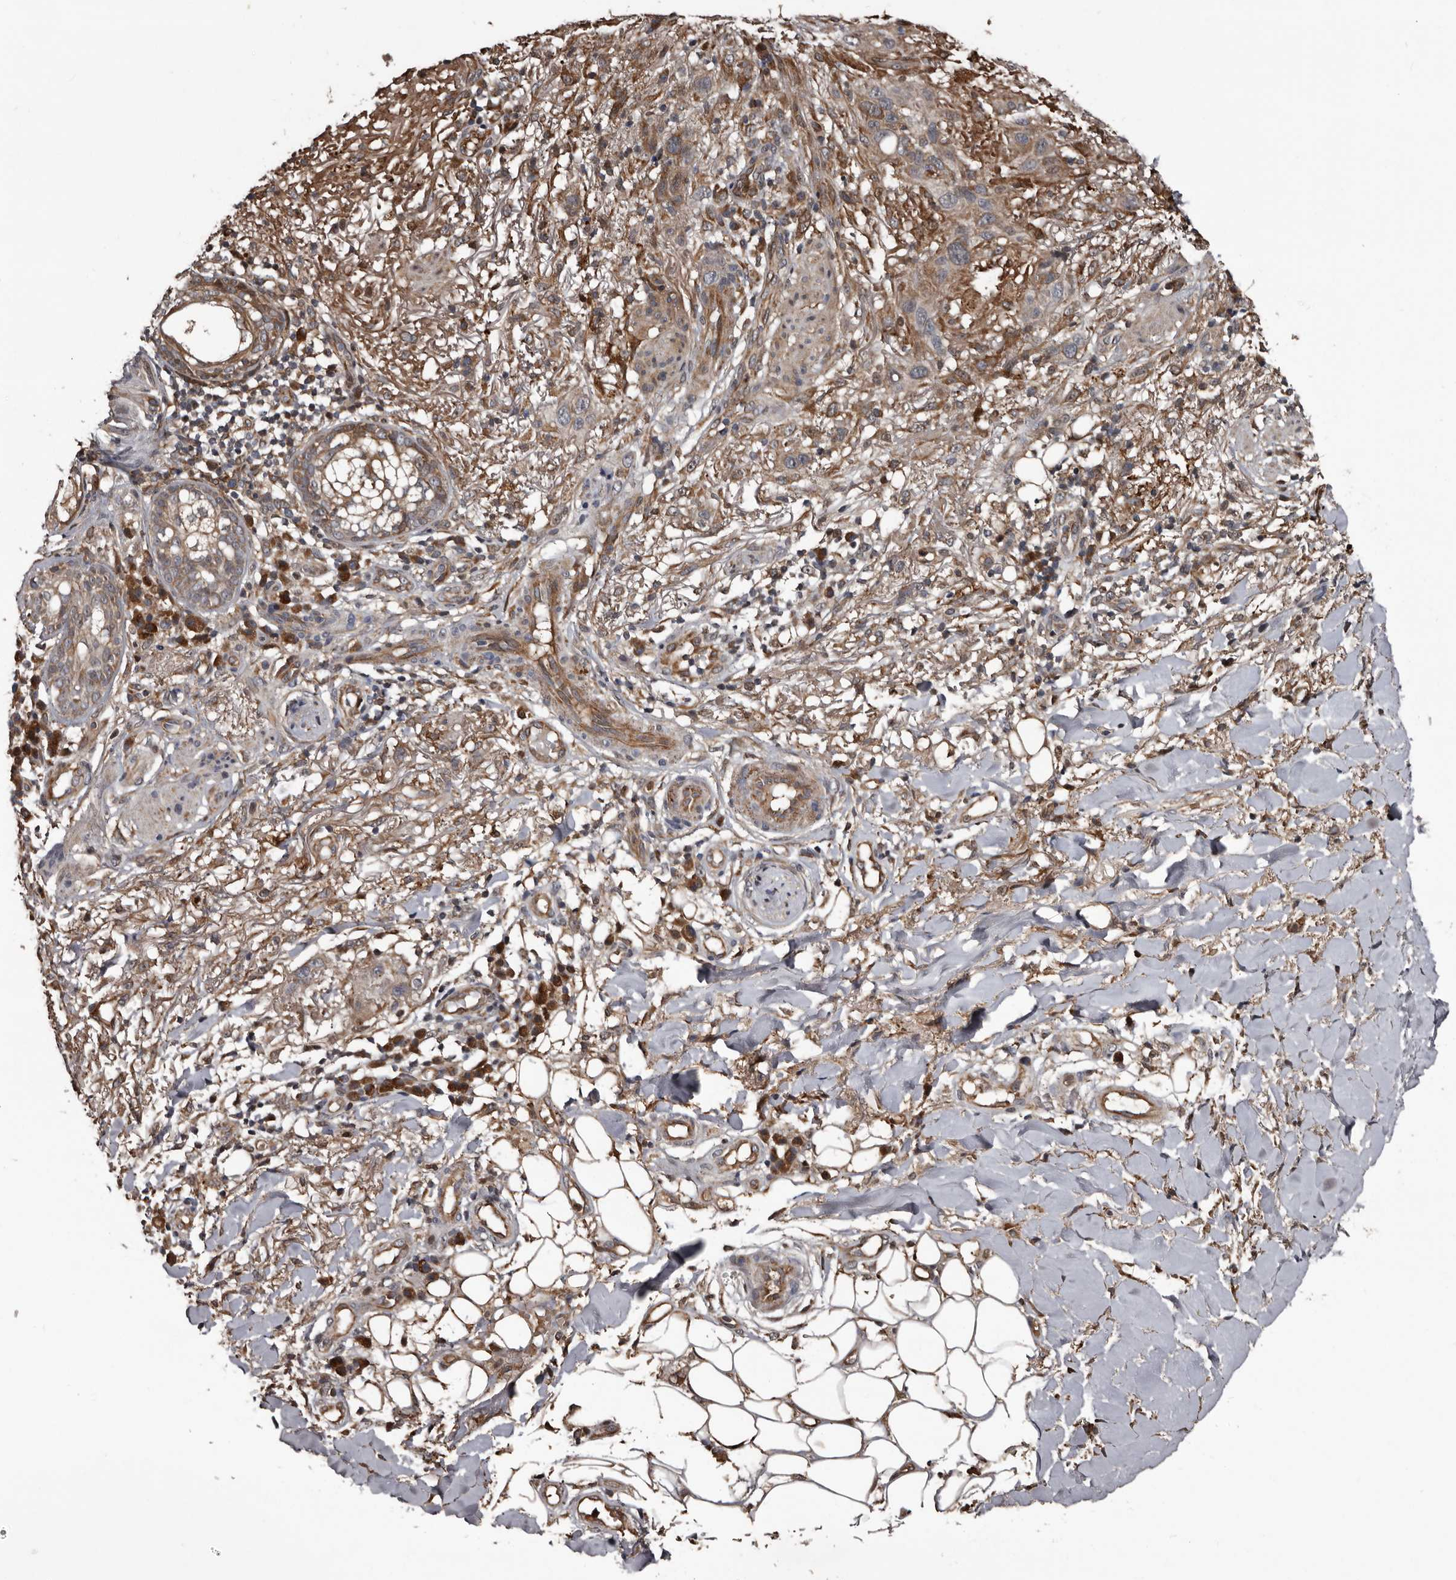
{"staining": {"intensity": "moderate", "quantity": ">75%", "location": "cytoplasmic/membranous"}, "tissue": "skin cancer", "cell_type": "Tumor cells", "image_type": "cancer", "snomed": [{"axis": "morphology", "description": "Normal tissue, NOS"}, {"axis": "morphology", "description": "Squamous cell carcinoma, NOS"}, {"axis": "topography", "description": "Skin"}], "caption": "High-power microscopy captured an IHC photomicrograph of skin cancer, revealing moderate cytoplasmic/membranous expression in approximately >75% of tumor cells. (Stains: DAB (3,3'-diaminobenzidine) in brown, nuclei in blue, Microscopy: brightfield microscopy at high magnification).", "gene": "SERTAD4", "patient": {"sex": "female", "age": 96}}